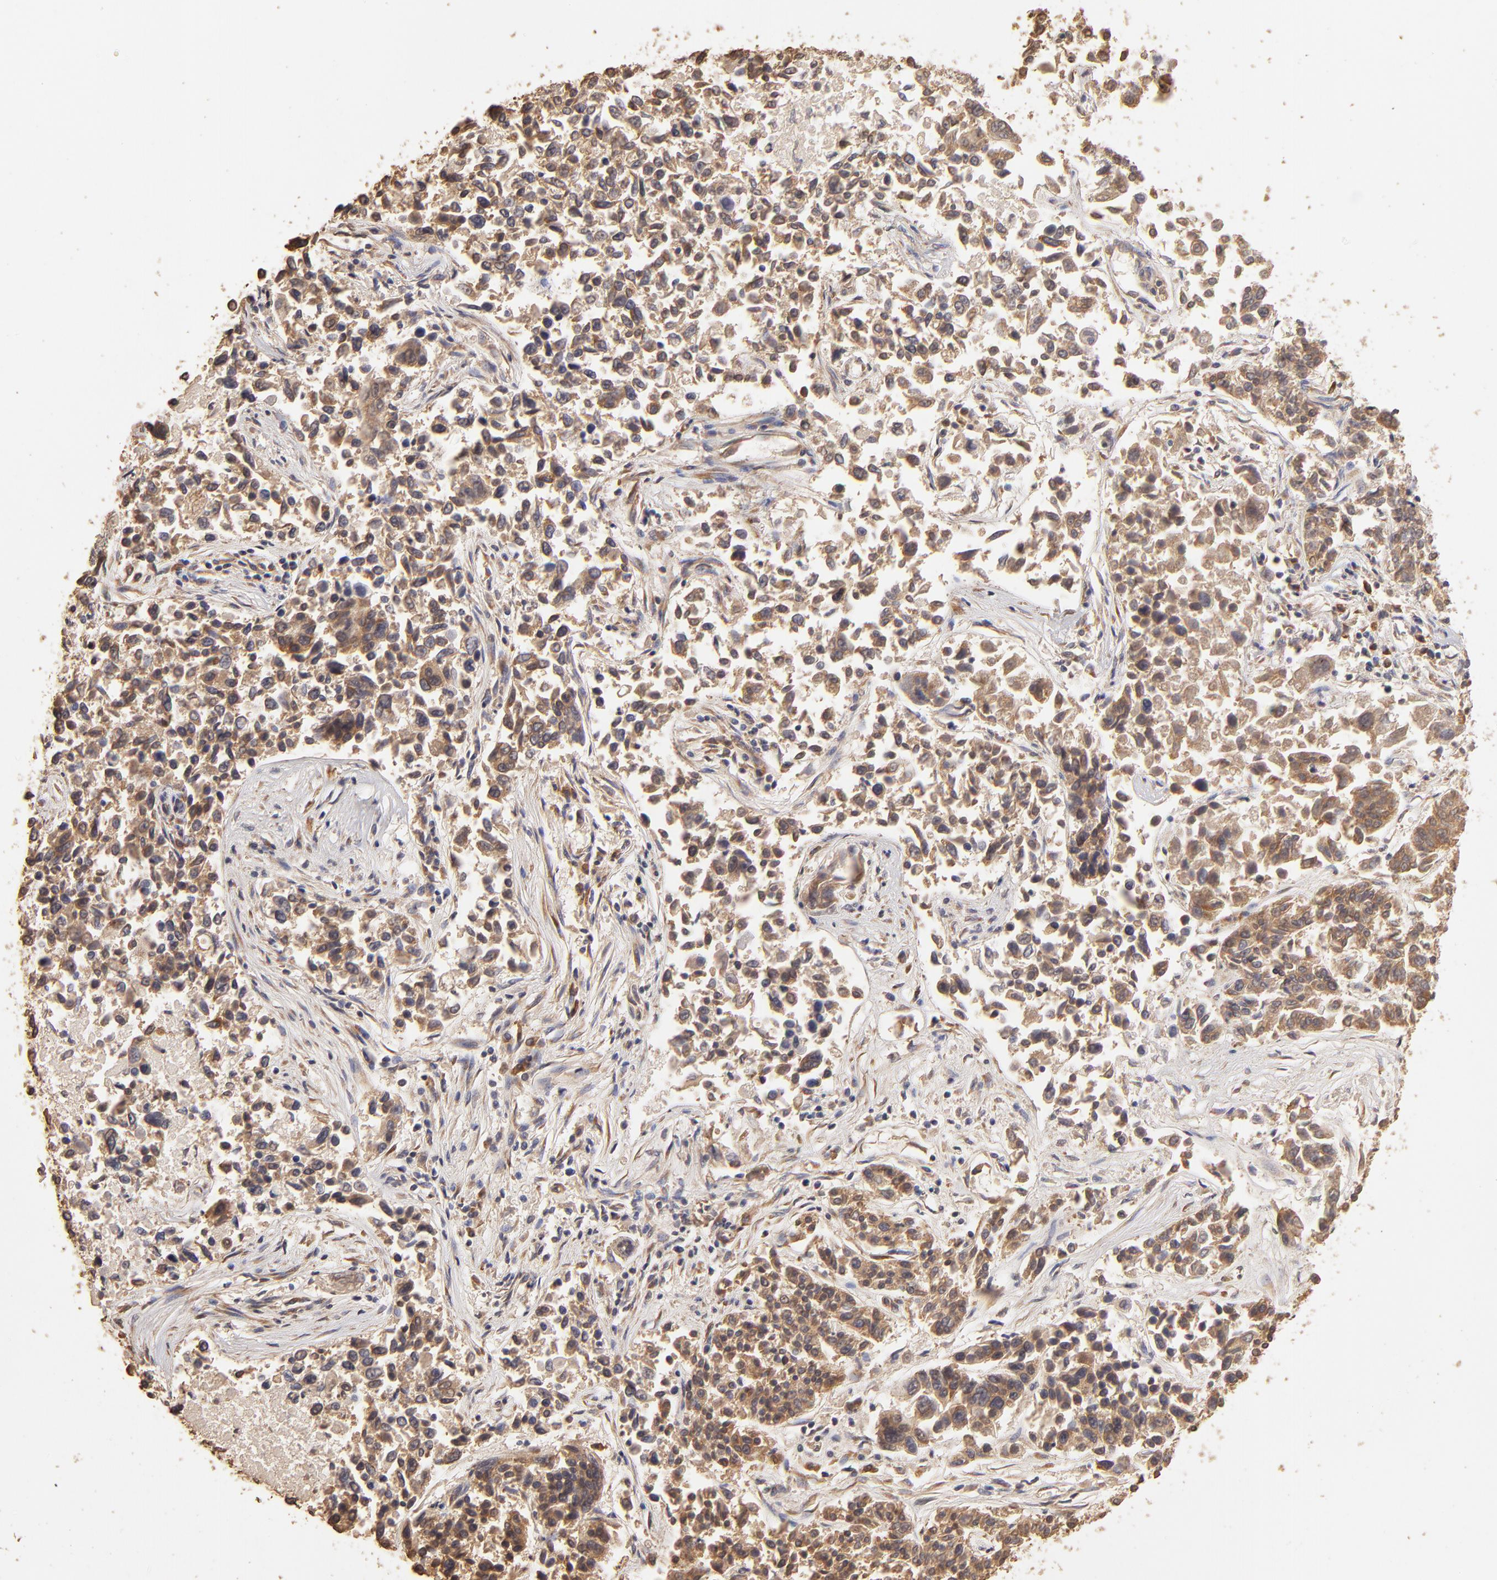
{"staining": {"intensity": "moderate", "quantity": "25%-75%", "location": "cytoplasmic/membranous"}, "tissue": "lung cancer", "cell_type": "Tumor cells", "image_type": "cancer", "snomed": [{"axis": "morphology", "description": "Adenocarcinoma, NOS"}, {"axis": "topography", "description": "Lung"}], "caption": "Protein staining of lung cancer (adenocarcinoma) tissue shows moderate cytoplasmic/membranous expression in about 25%-75% of tumor cells. The staining was performed using DAB to visualize the protein expression in brown, while the nuclei were stained in blue with hematoxylin (Magnification: 20x).", "gene": "OPHN1", "patient": {"sex": "male", "age": 84}}